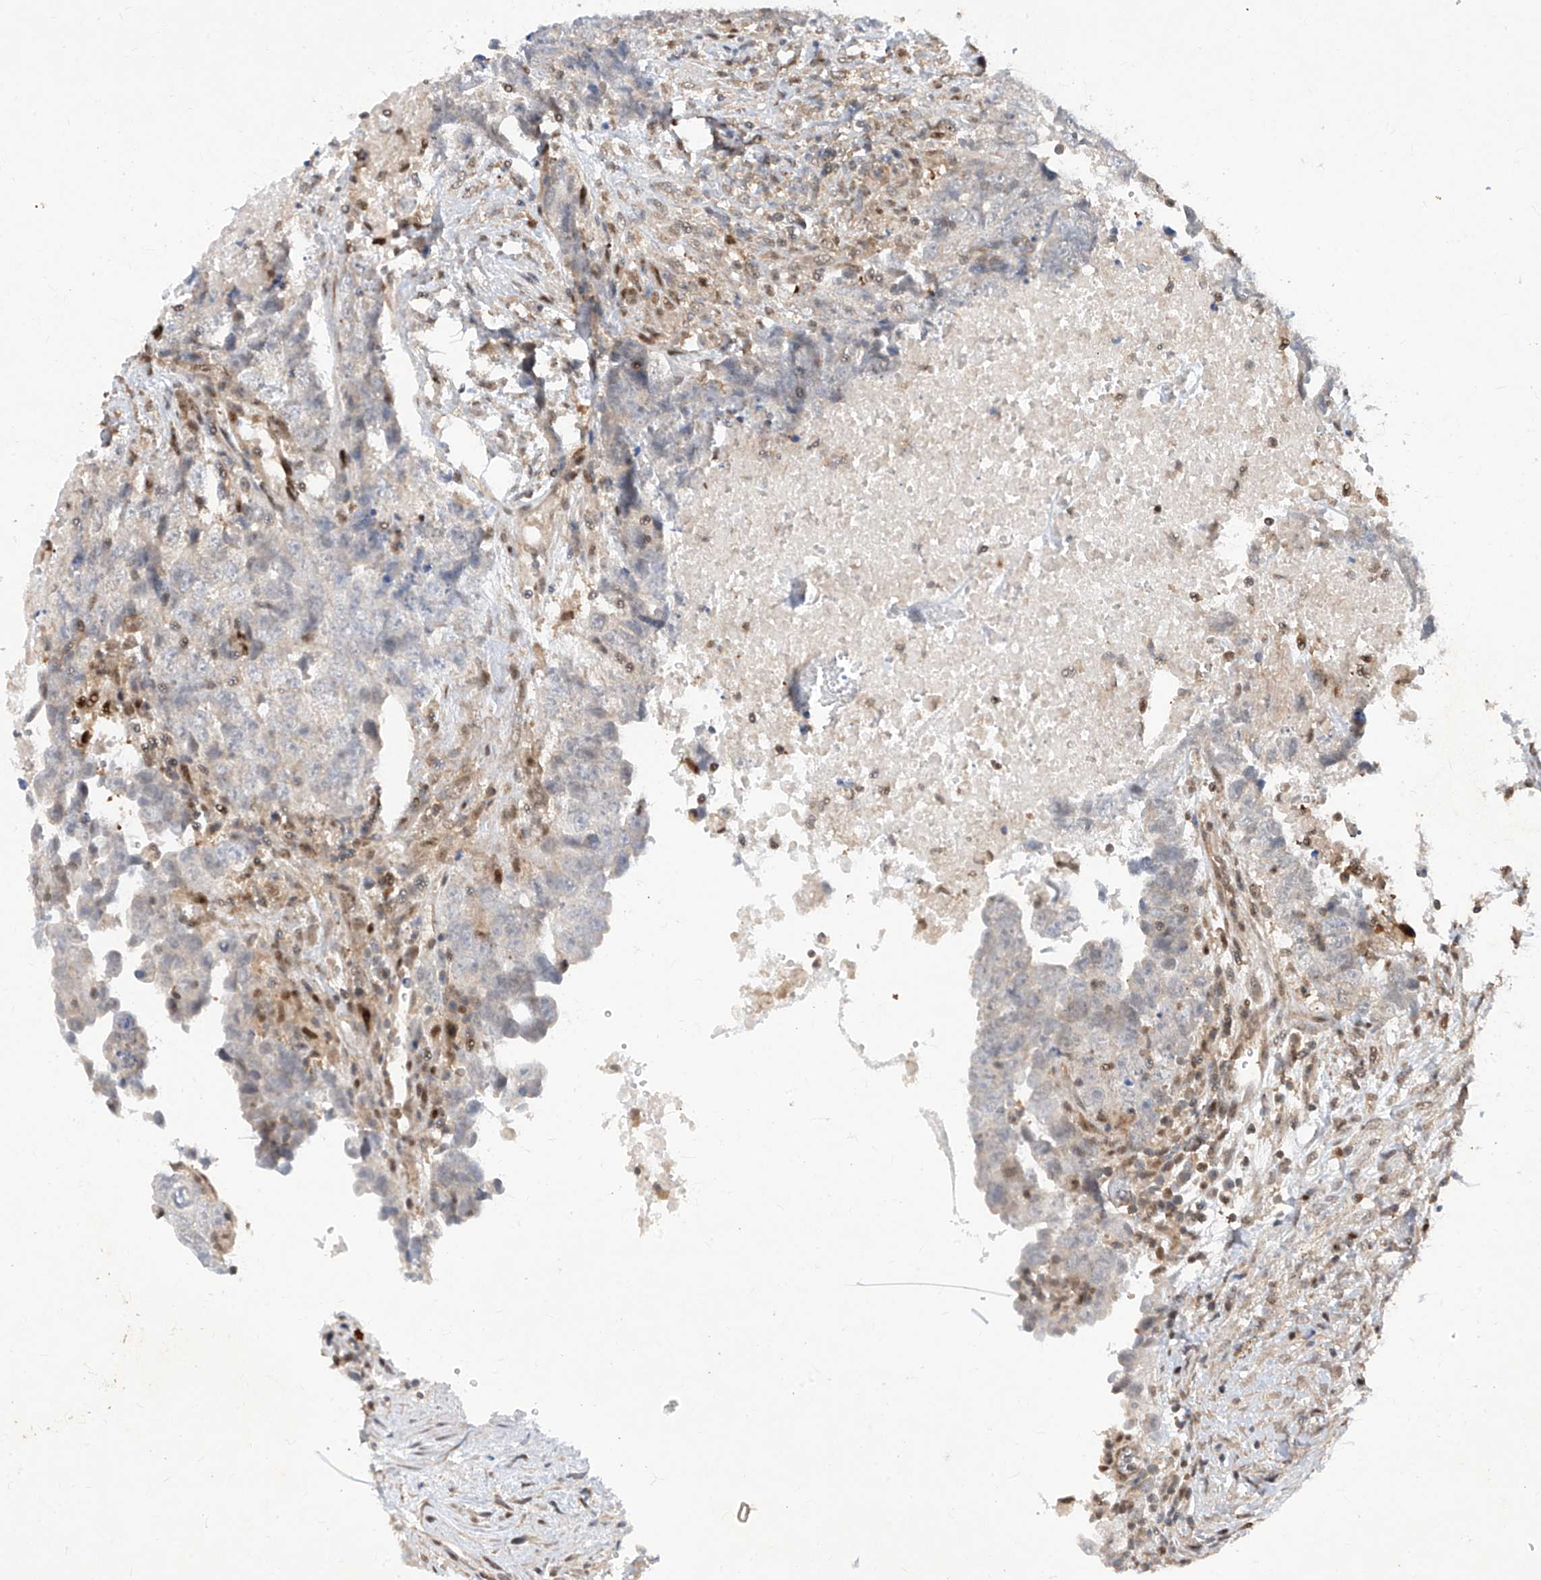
{"staining": {"intensity": "negative", "quantity": "none", "location": "none"}, "tissue": "testis cancer", "cell_type": "Tumor cells", "image_type": "cancer", "snomed": [{"axis": "morphology", "description": "Carcinoma, Embryonal, NOS"}, {"axis": "topography", "description": "Testis"}], "caption": "Immunohistochemistry (IHC) photomicrograph of neoplastic tissue: human testis cancer (embryonal carcinoma) stained with DAB (3,3'-diaminobenzidine) demonstrates no significant protein positivity in tumor cells.", "gene": "ZNF358", "patient": {"sex": "male", "age": 37}}